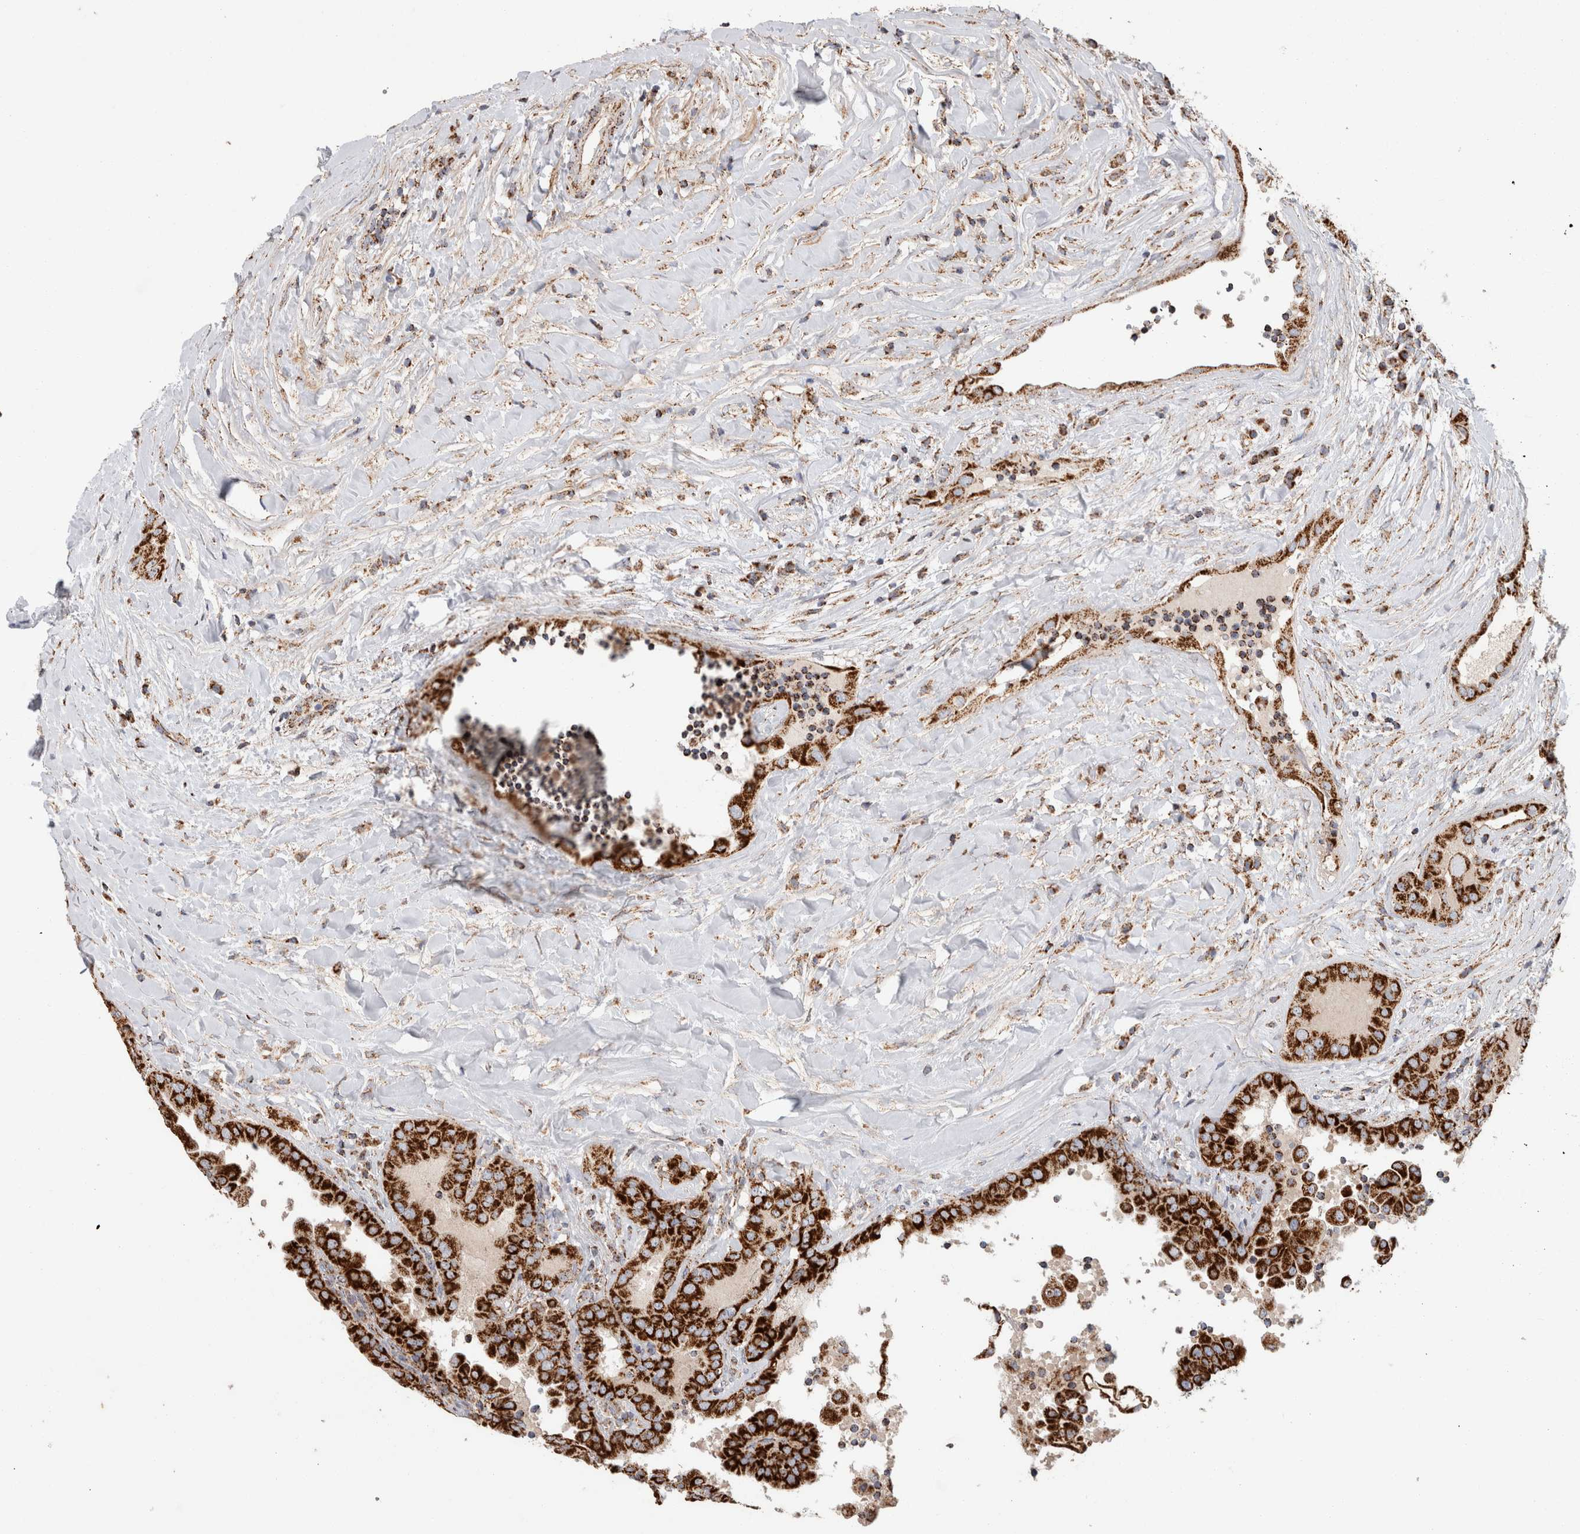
{"staining": {"intensity": "strong", "quantity": ">75%", "location": "cytoplasmic/membranous"}, "tissue": "thyroid cancer", "cell_type": "Tumor cells", "image_type": "cancer", "snomed": [{"axis": "morphology", "description": "Papillary adenocarcinoma, NOS"}, {"axis": "topography", "description": "Thyroid gland"}], "caption": "Brown immunohistochemical staining in thyroid cancer shows strong cytoplasmic/membranous staining in about >75% of tumor cells.", "gene": "IARS2", "patient": {"sex": "male", "age": 33}}